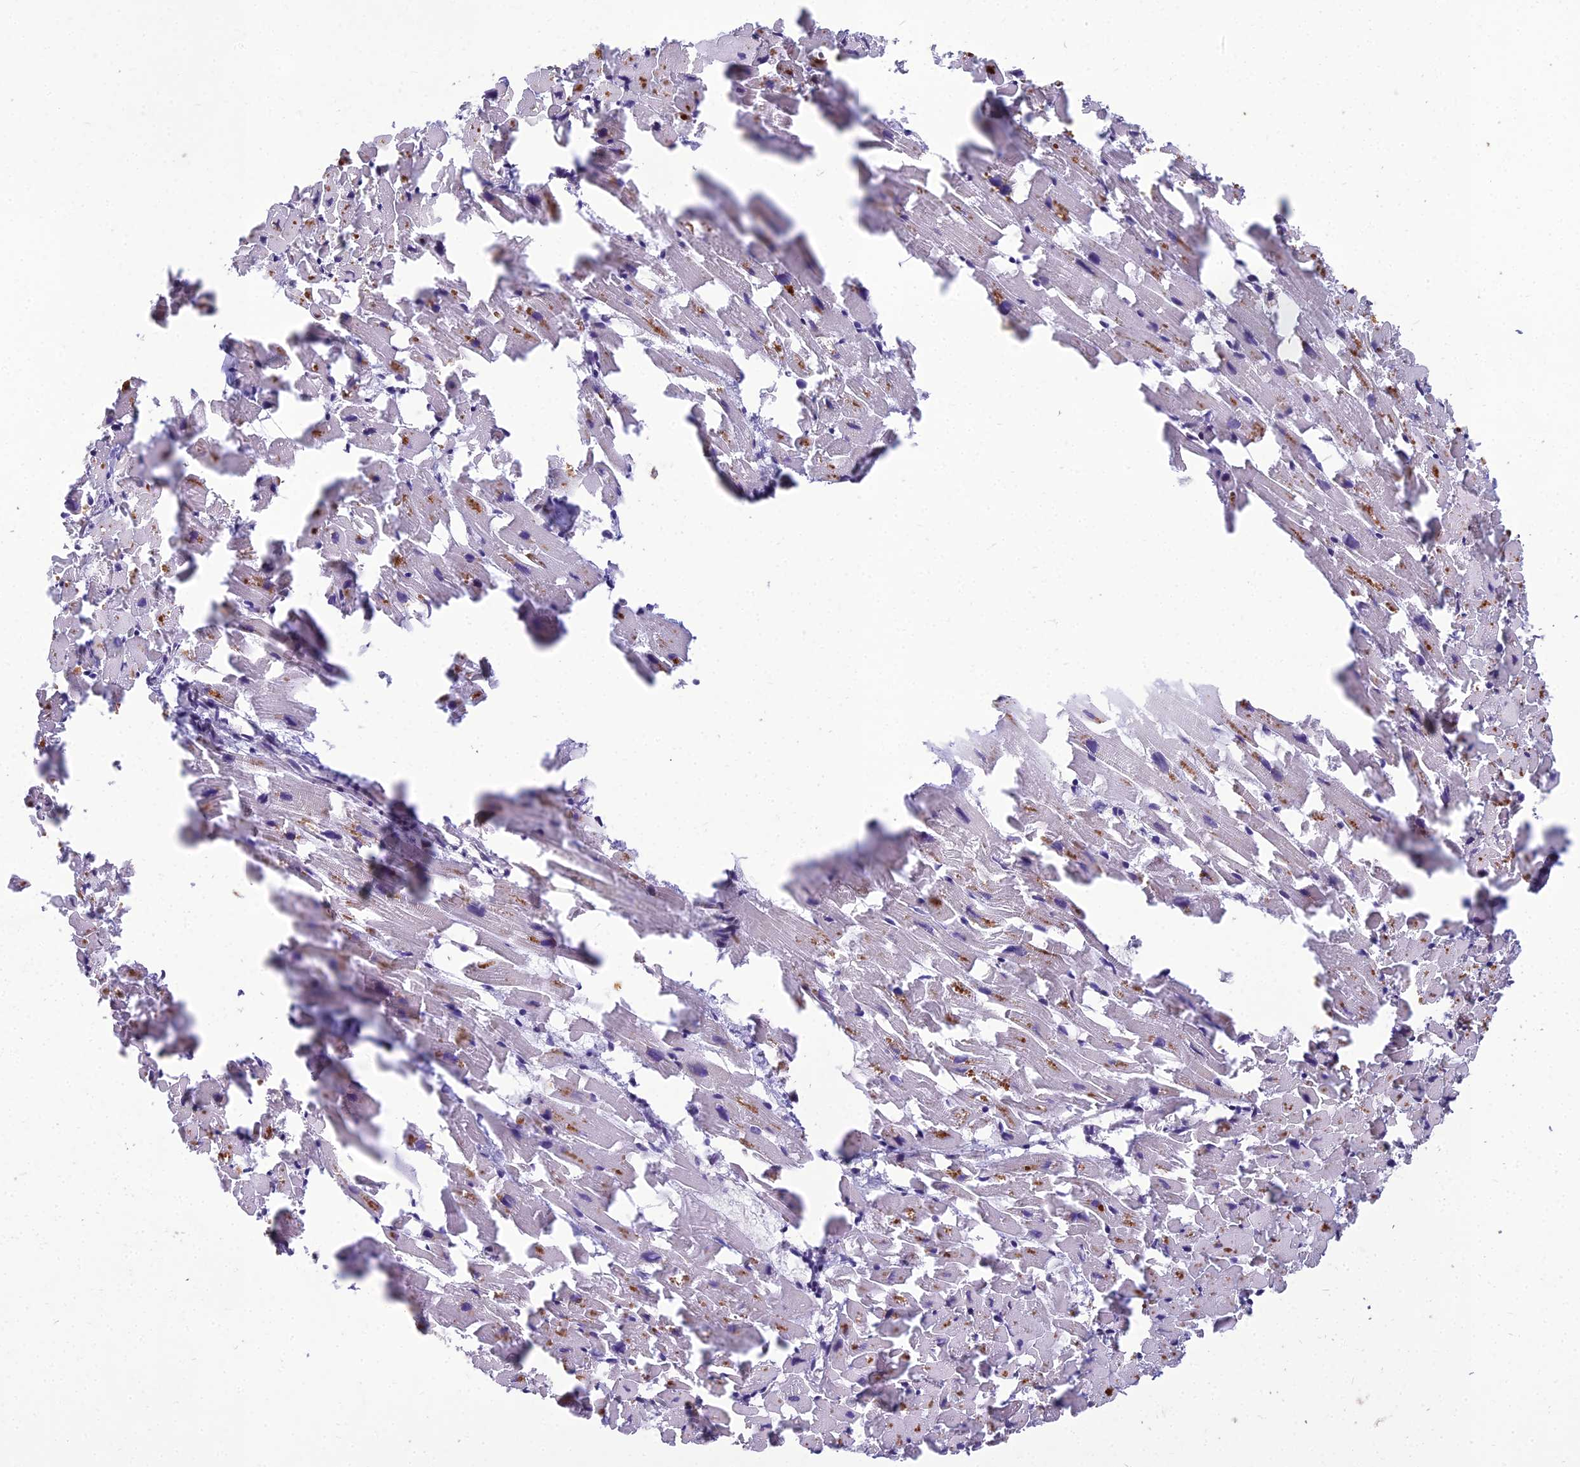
{"staining": {"intensity": "negative", "quantity": "none", "location": "none"}, "tissue": "heart muscle", "cell_type": "Cardiomyocytes", "image_type": "normal", "snomed": [{"axis": "morphology", "description": "Normal tissue, NOS"}, {"axis": "topography", "description": "Heart"}], "caption": "Heart muscle stained for a protein using immunohistochemistry (IHC) displays no positivity cardiomyocytes.", "gene": "GRWD1", "patient": {"sex": "female", "age": 64}}